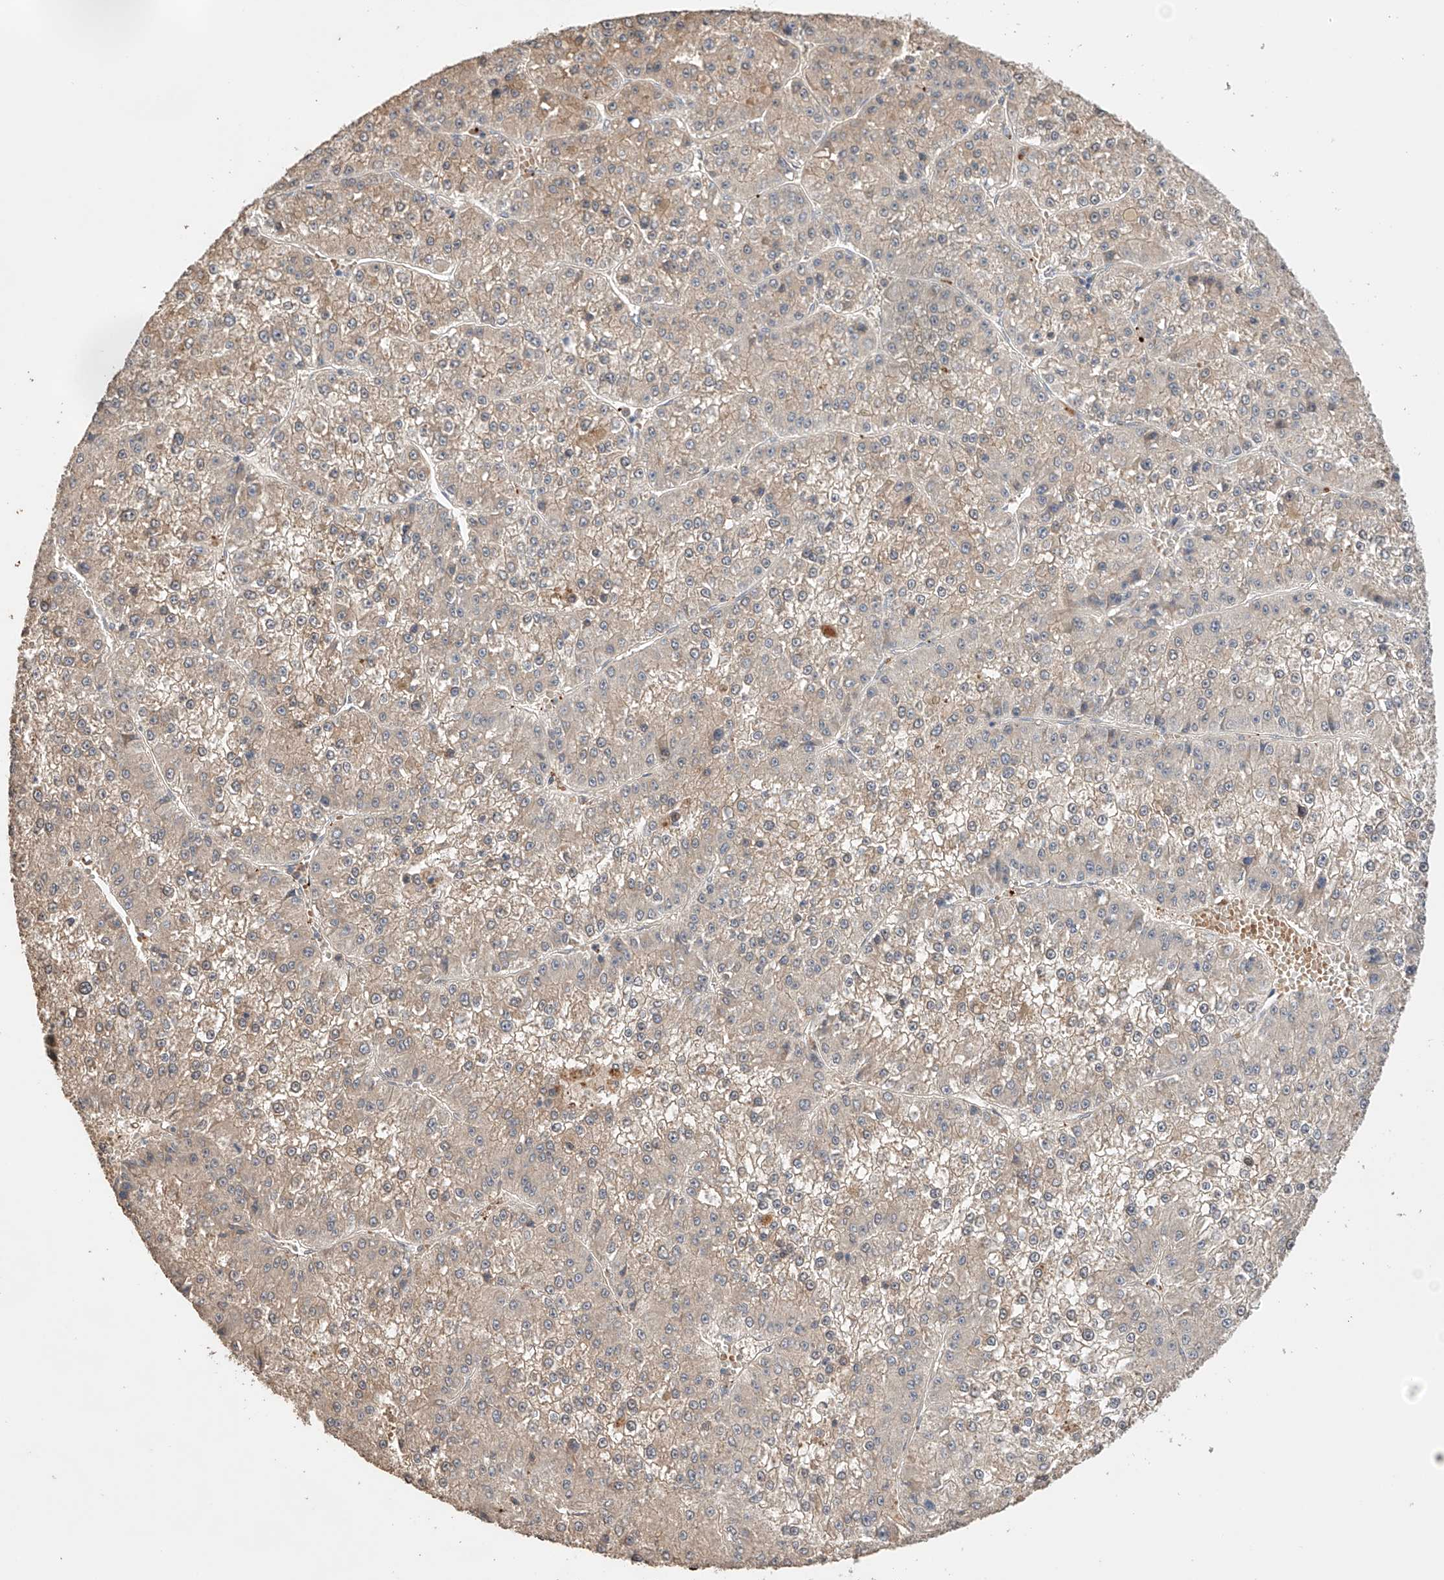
{"staining": {"intensity": "negative", "quantity": "none", "location": "none"}, "tissue": "liver cancer", "cell_type": "Tumor cells", "image_type": "cancer", "snomed": [{"axis": "morphology", "description": "Carcinoma, Hepatocellular, NOS"}, {"axis": "topography", "description": "Liver"}], "caption": "DAB immunohistochemical staining of human liver cancer (hepatocellular carcinoma) reveals no significant expression in tumor cells.", "gene": "ZFHX2", "patient": {"sex": "female", "age": 73}}